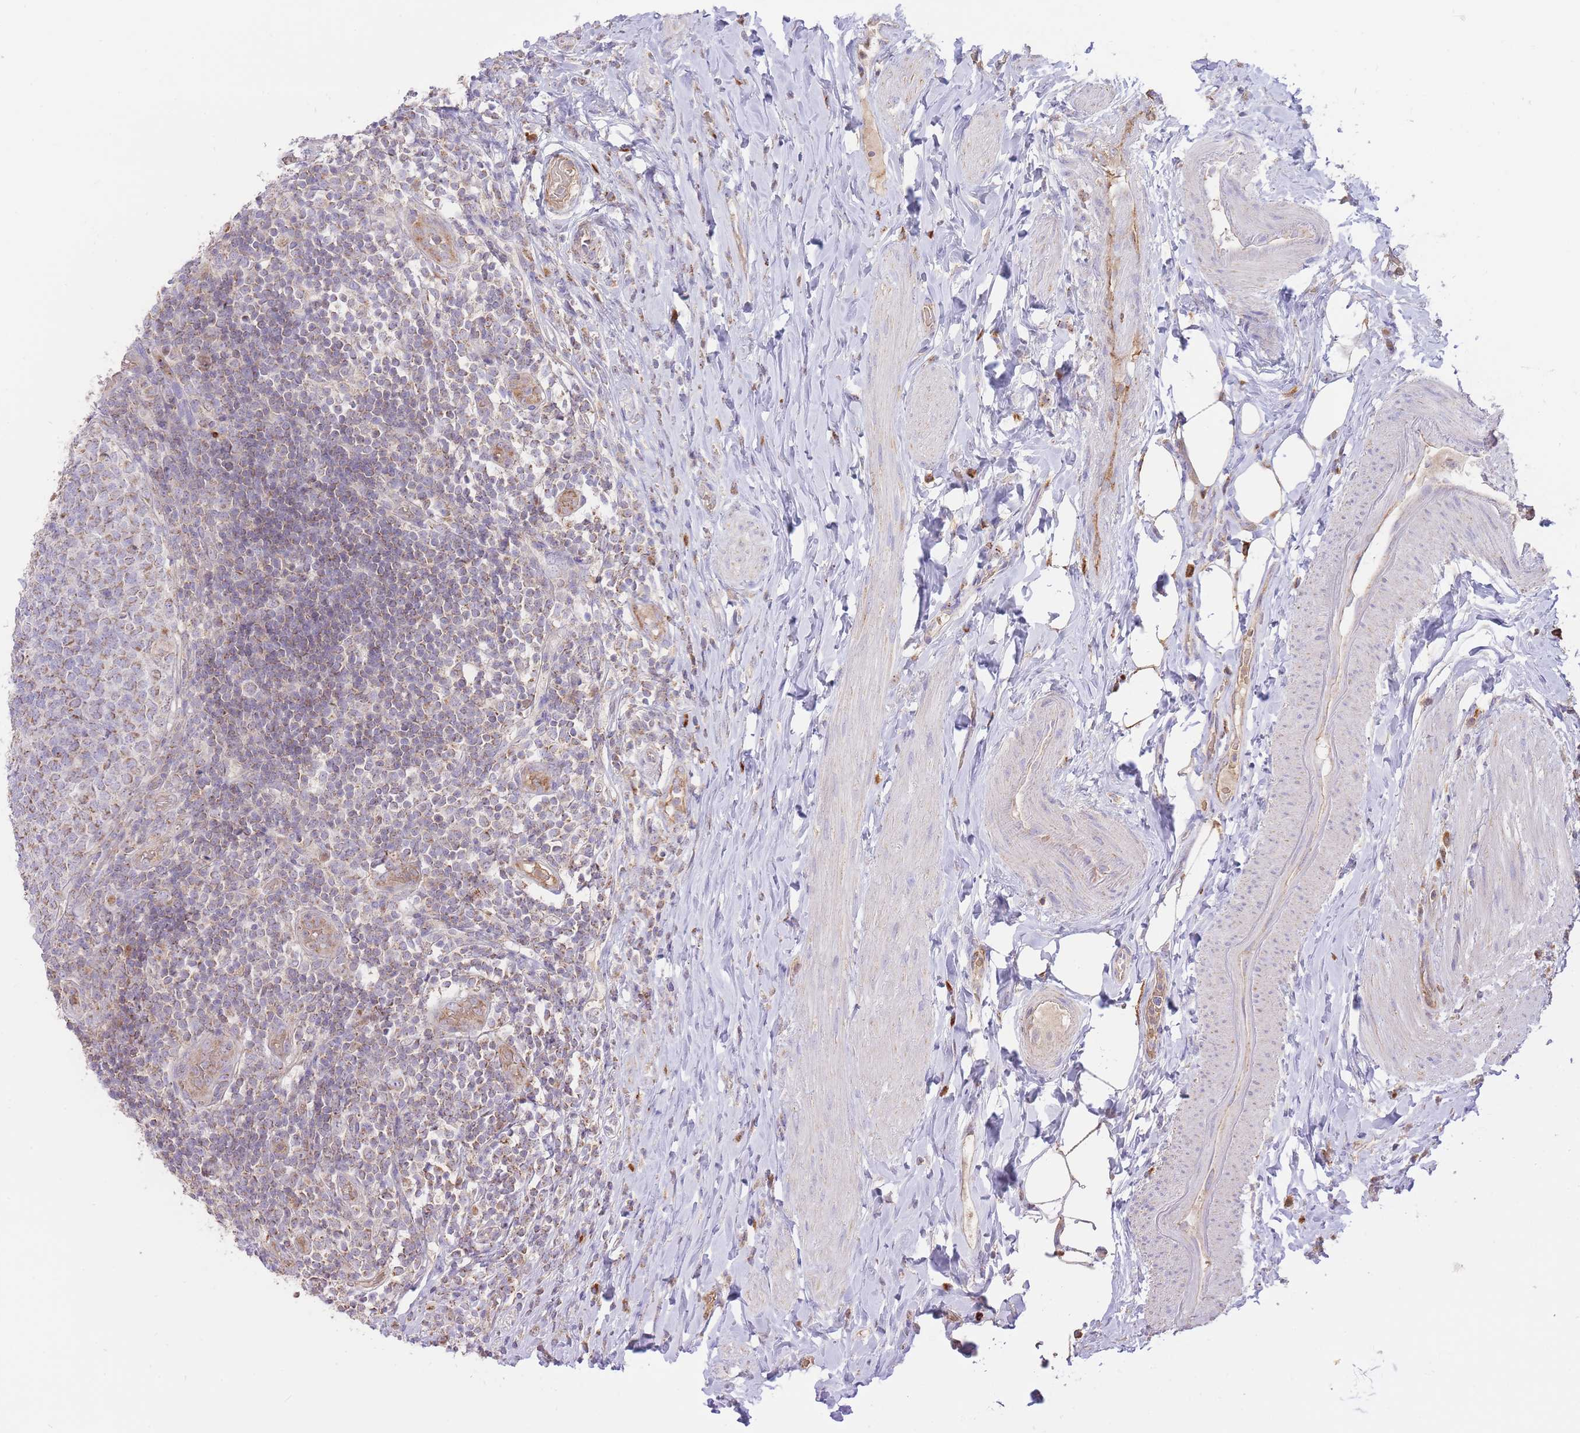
{"staining": {"intensity": "moderate", "quantity": ">75%", "location": "cytoplasmic/membranous"}, "tissue": "appendix", "cell_type": "Glandular cells", "image_type": "normal", "snomed": [{"axis": "morphology", "description": "Normal tissue, NOS"}, {"axis": "topography", "description": "Appendix"}], "caption": "About >75% of glandular cells in normal appendix show moderate cytoplasmic/membranous protein staining as visualized by brown immunohistochemical staining.", "gene": "PREP", "patient": {"sex": "female", "age": 43}}